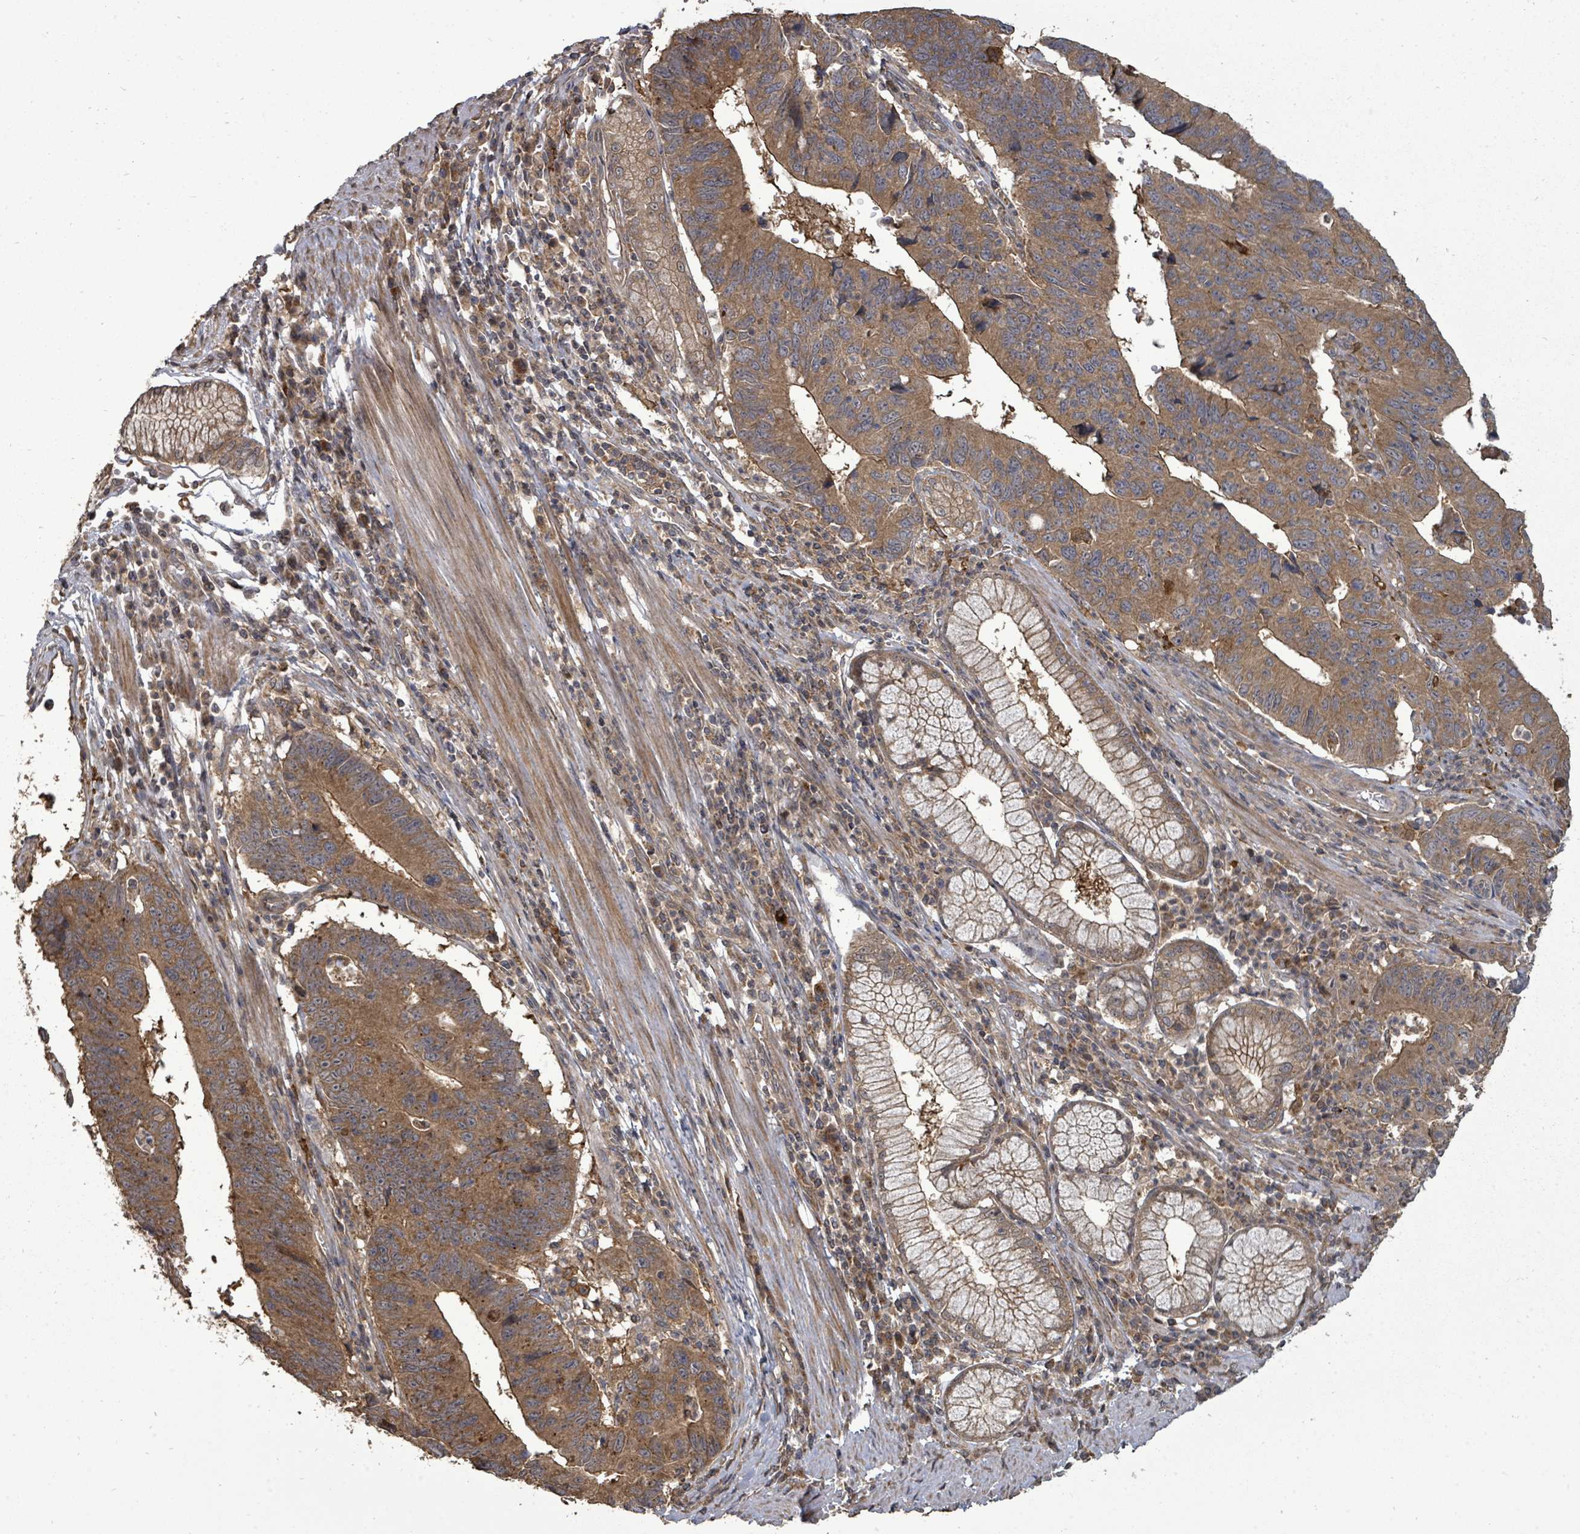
{"staining": {"intensity": "moderate", "quantity": ">75%", "location": "cytoplasmic/membranous"}, "tissue": "stomach cancer", "cell_type": "Tumor cells", "image_type": "cancer", "snomed": [{"axis": "morphology", "description": "Adenocarcinoma, NOS"}, {"axis": "topography", "description": "Stomach"}], "caption": "DAB immunohistochemical staining of human adenocarcinoma (stomach) demonstrates moderate cytoplasmic/membranous protein staining in approximately >75% of tumor cells.", "gene": "EIF3C", "patient": {"sex": "male", "age": 59}}